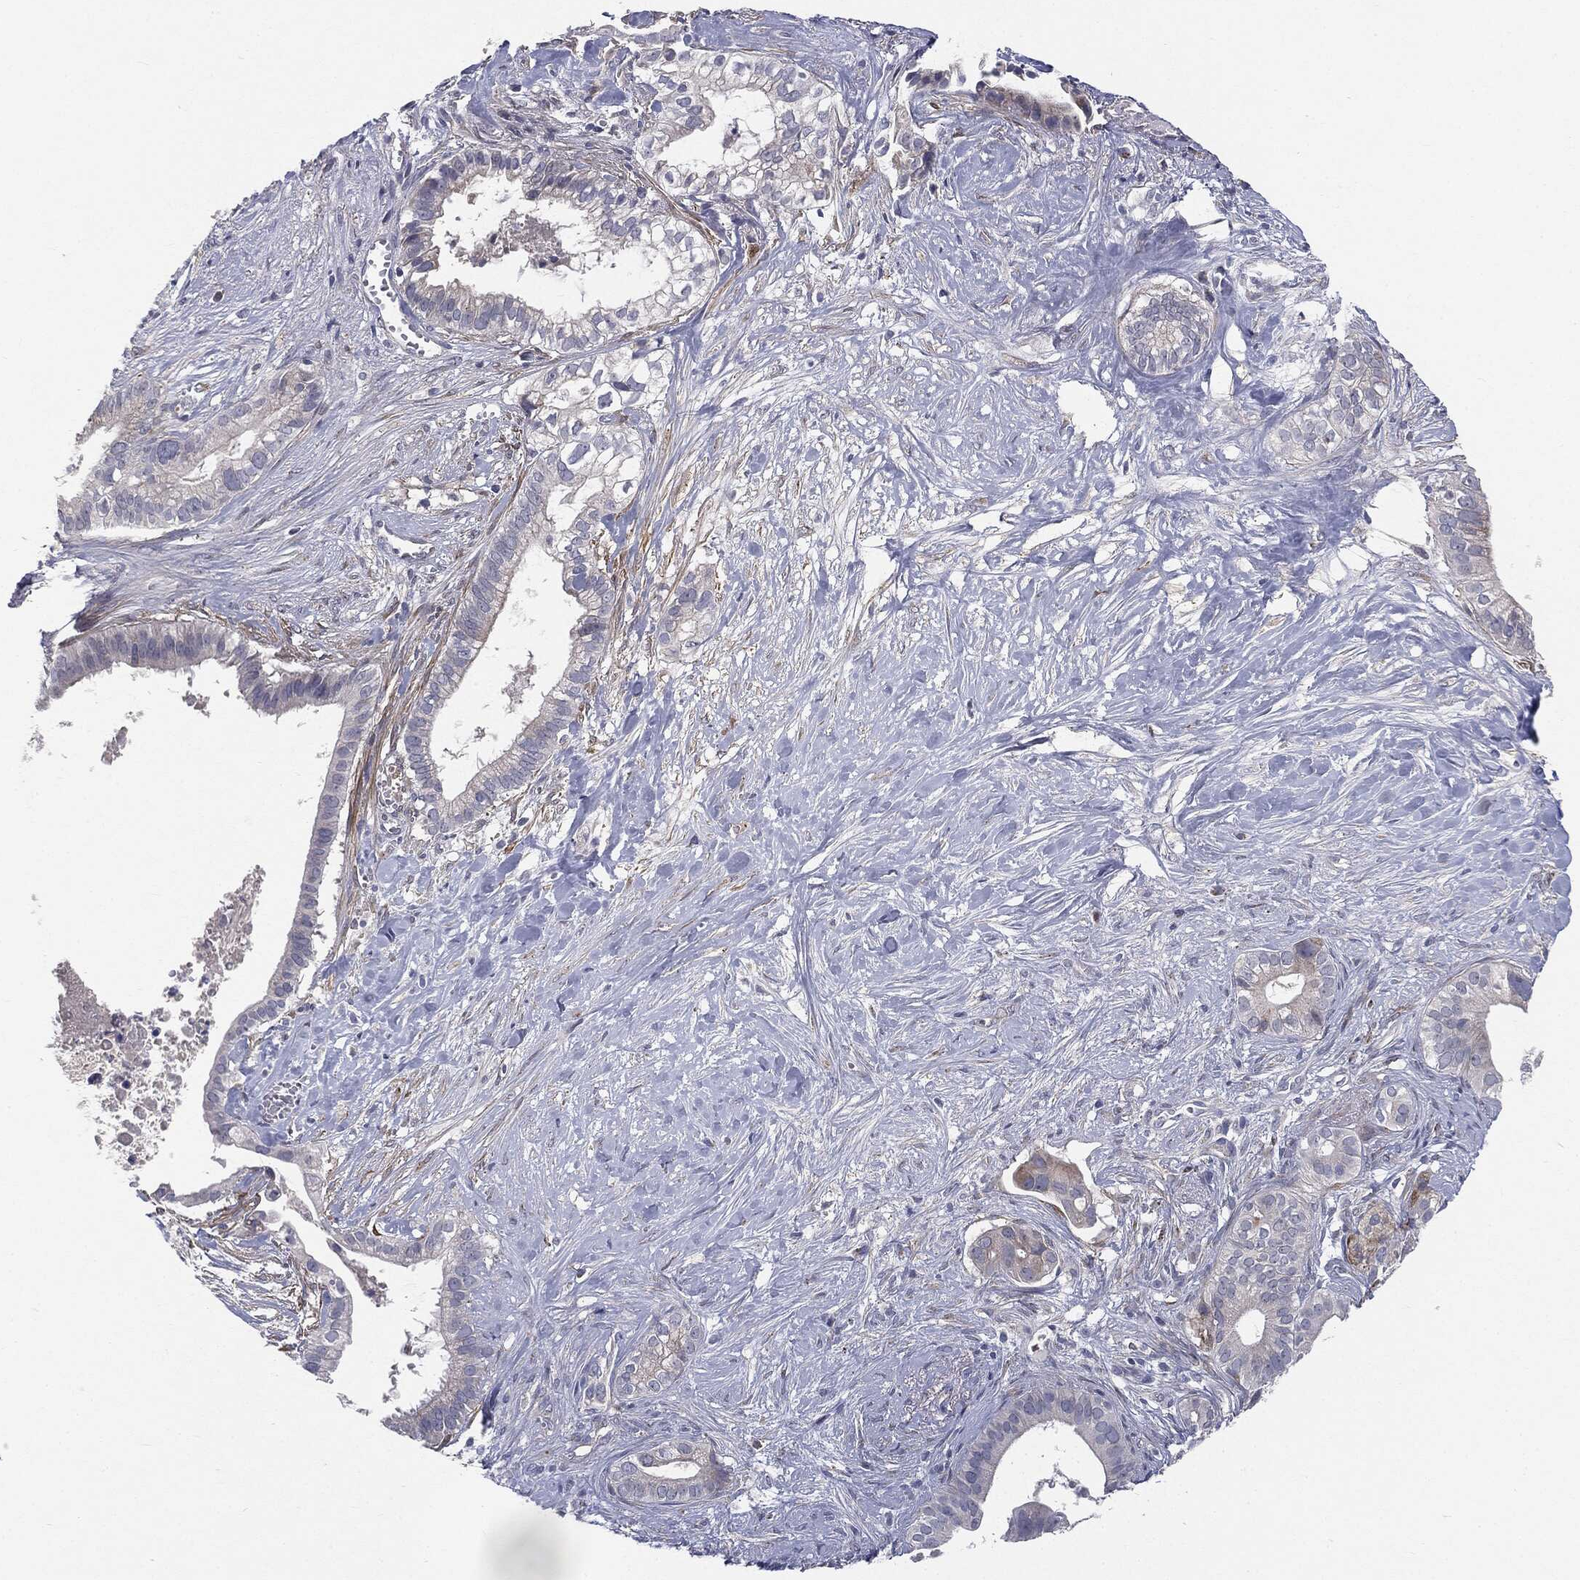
{"staining": {"intensity": "negative", "quantity": "none", "location": "none"}, "tissue": "pancreatic cancer", "cell_type": "Tumor cells", "image_type": "cancer", "snomed": [{"axis": "morphology", "description": "Adenocarcinoma, NOS"}, {"axis": "topography", "description": "Pancreas"}], "caption": "A photomicrograph of human pancreatic cancer (adenocarcinoma) is negative for staining in tumor cells.", "gene": "KRT5", "patient": {"sex": "male", "age": 61}}